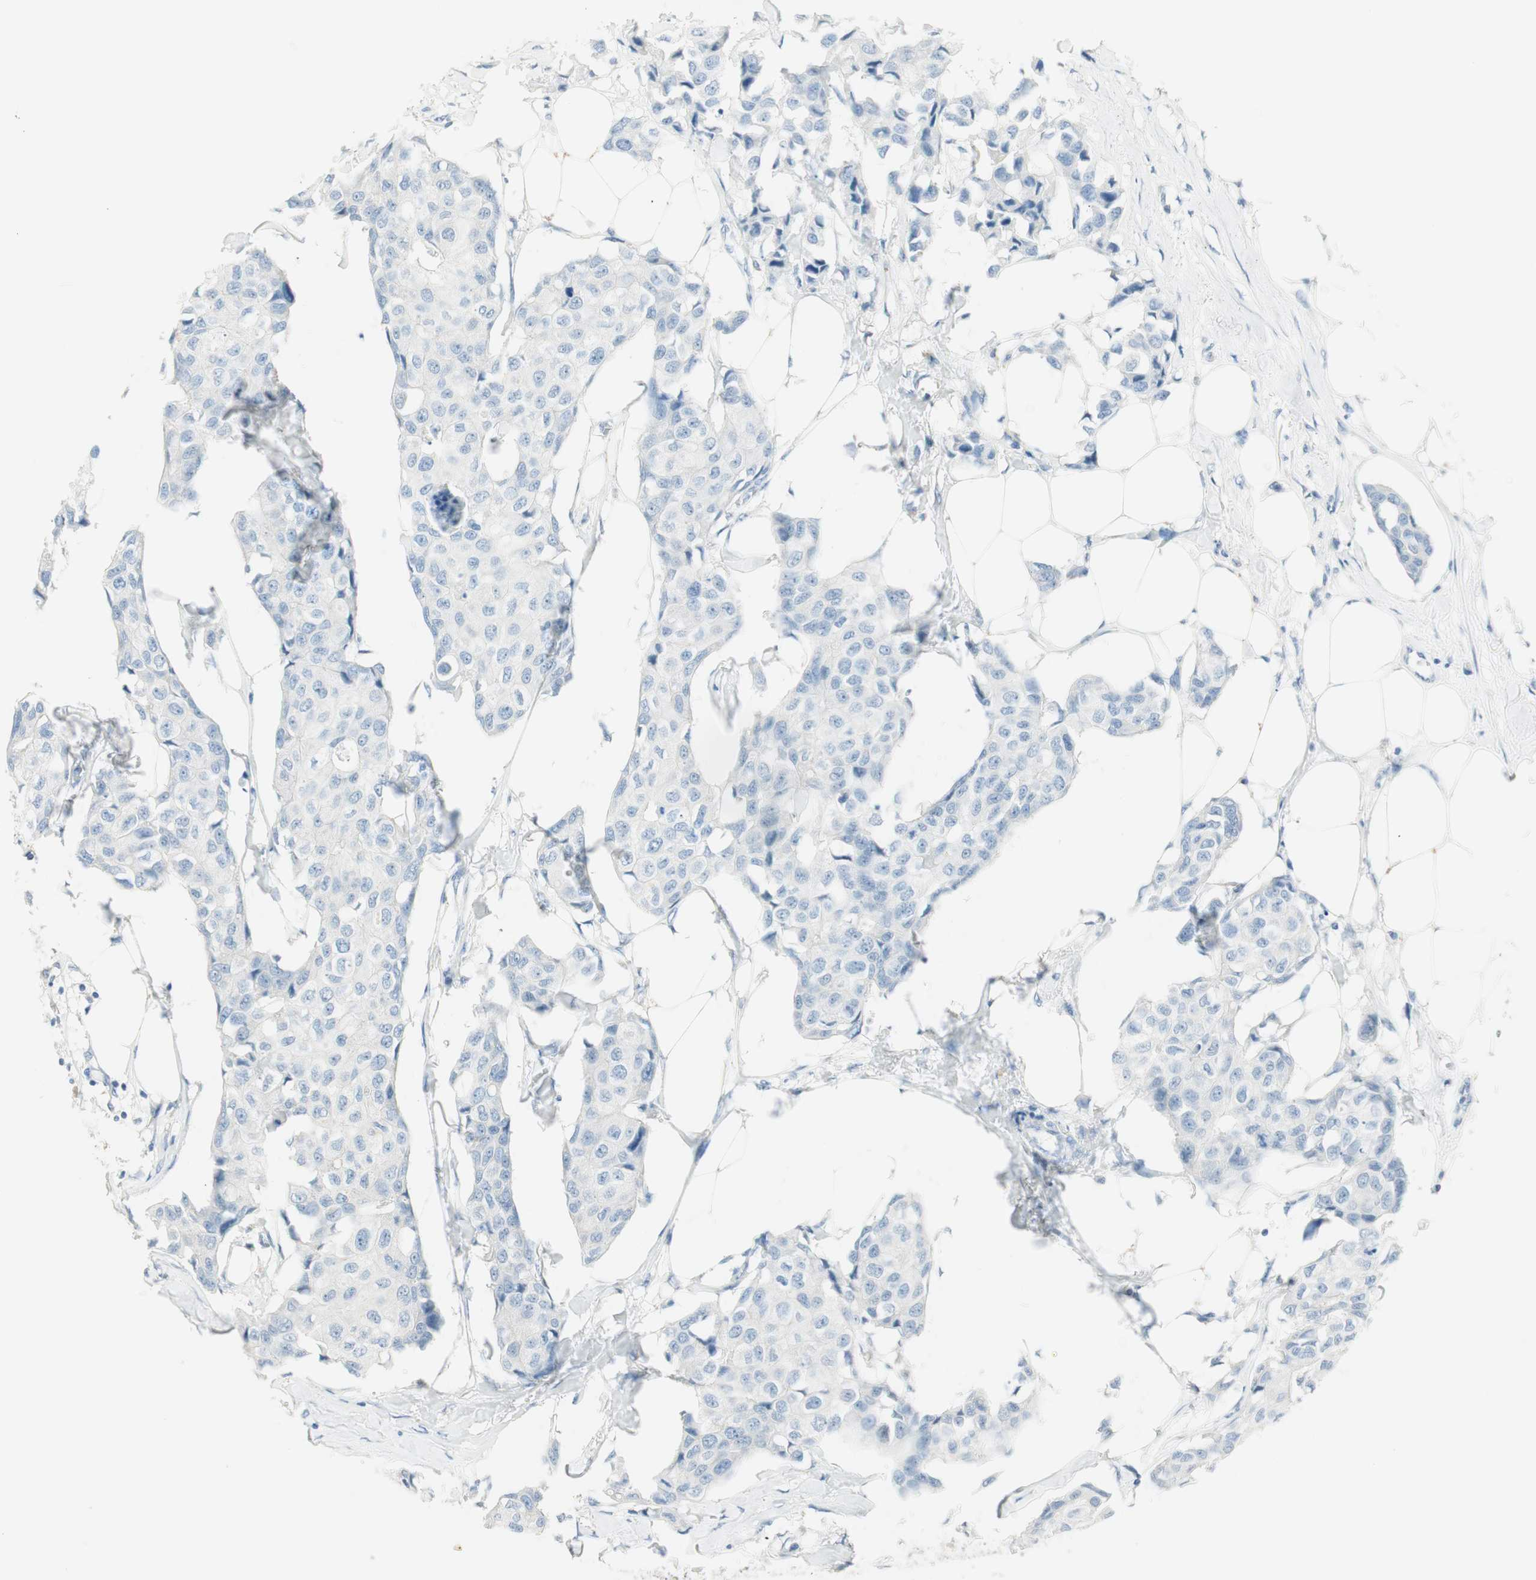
{"staining": {"intensity": "negative", "quantity": "none", "location": "none"}, "tissue": "breast cancer", "cell_type": "Tumor cells", "image_type": "cancer", "snomed": [{"axis": "morphology", "description": "Duct carcinoma"}, {"axis": "topography", "description": "Breast"}], "caption": "Micrograph shows no protein expression in tumor cells of breast cancer (invasive ductal carcinoma) tissue.", "gene": "HPGD", "patient": {"sex": "female", "age": 80}}